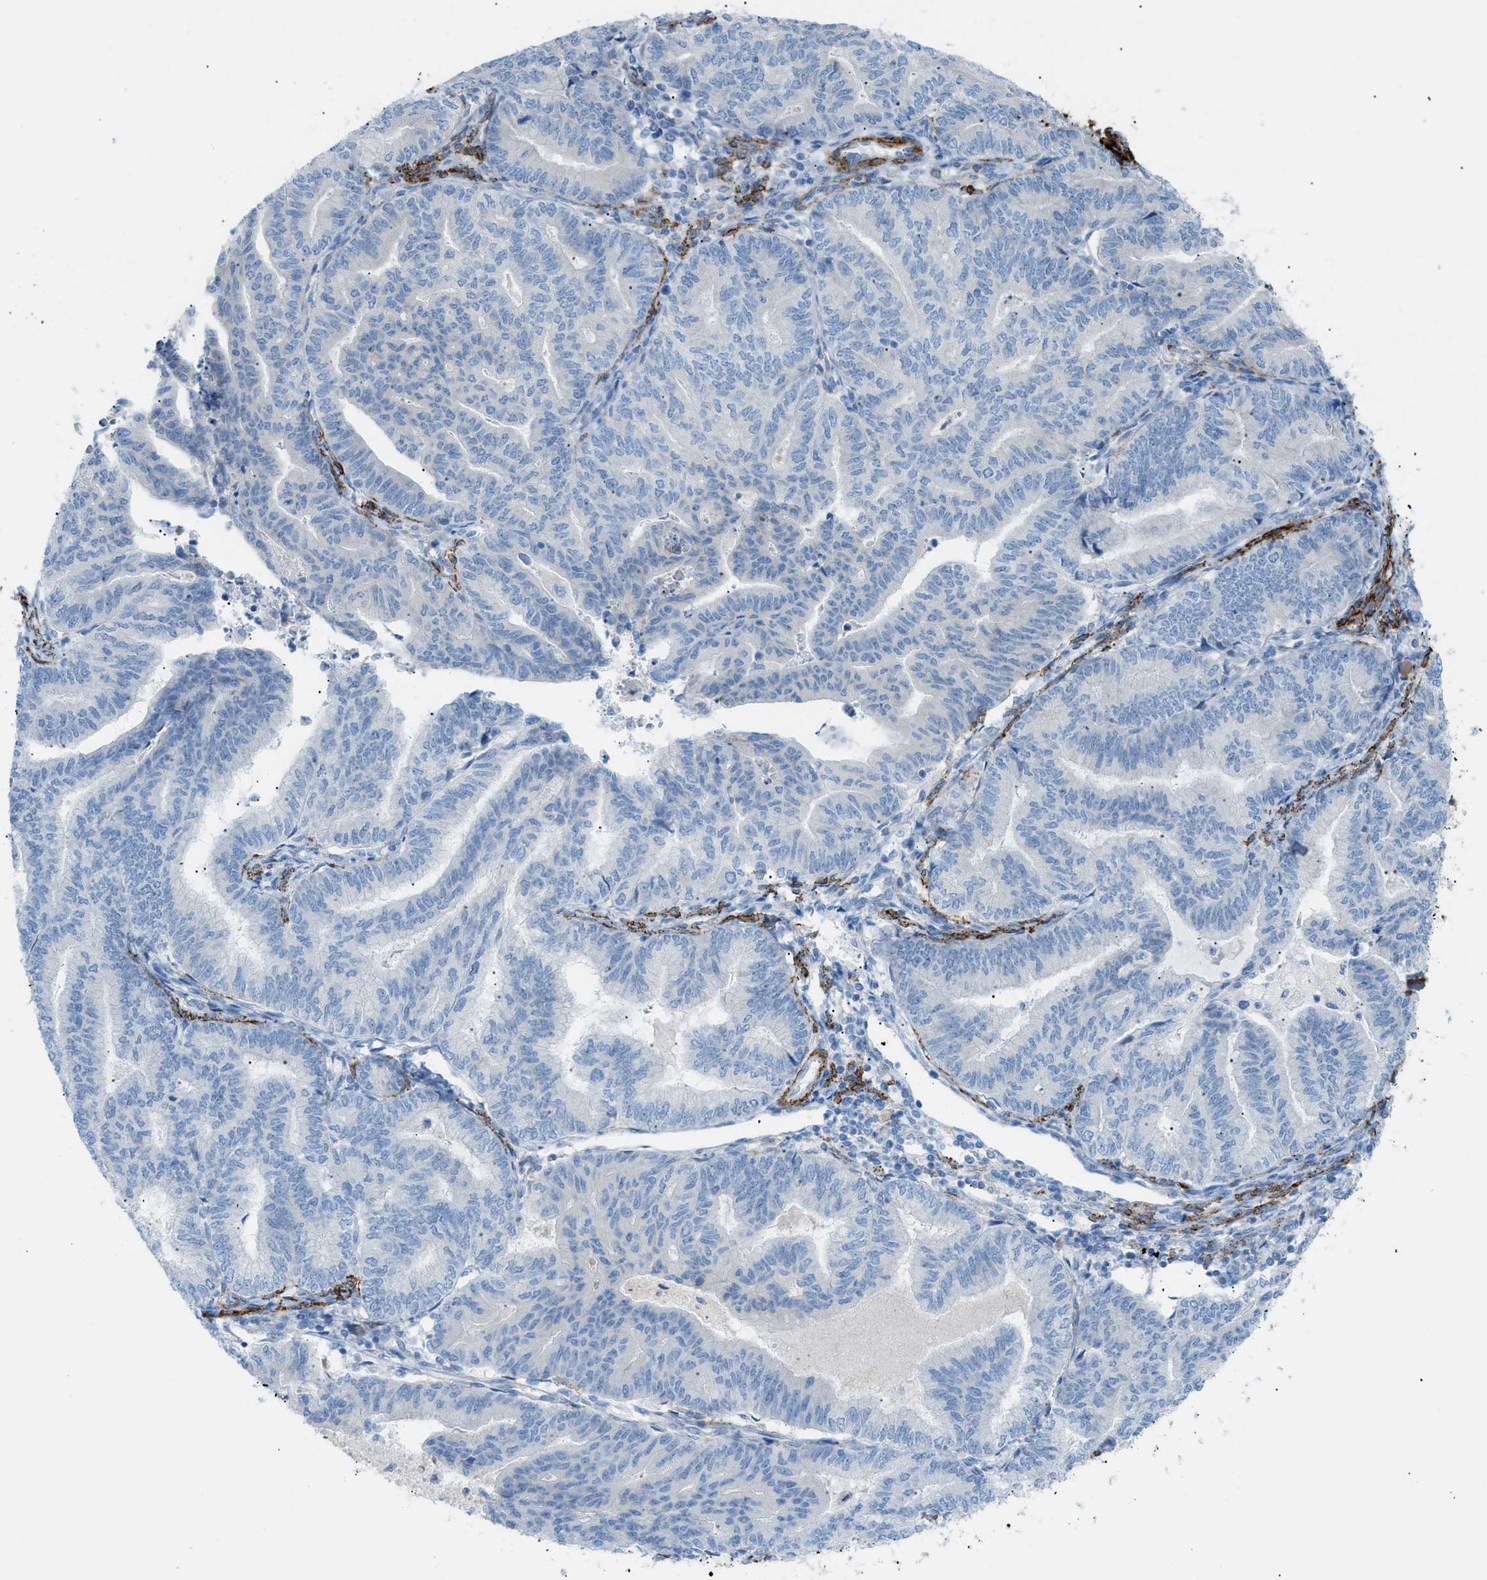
{"staining": {"intensity": "negative", "quantity": "none", "location": "none"}, "tissue": "endometrial cancer", "cell_type": "Tumor cells", "image_type": "cancer", "snomed": [{"axis": "morphology", "description": "Adenocarcinoma, NOS"}, {"axis": "topography", "description": "Endometrium"}], "caption": "Histopathology image shows no protein positivity in tumor cells of endometrial cancer tissue.", "gene": "MYH11", "patient": {"sex": "female", "age": 79}}